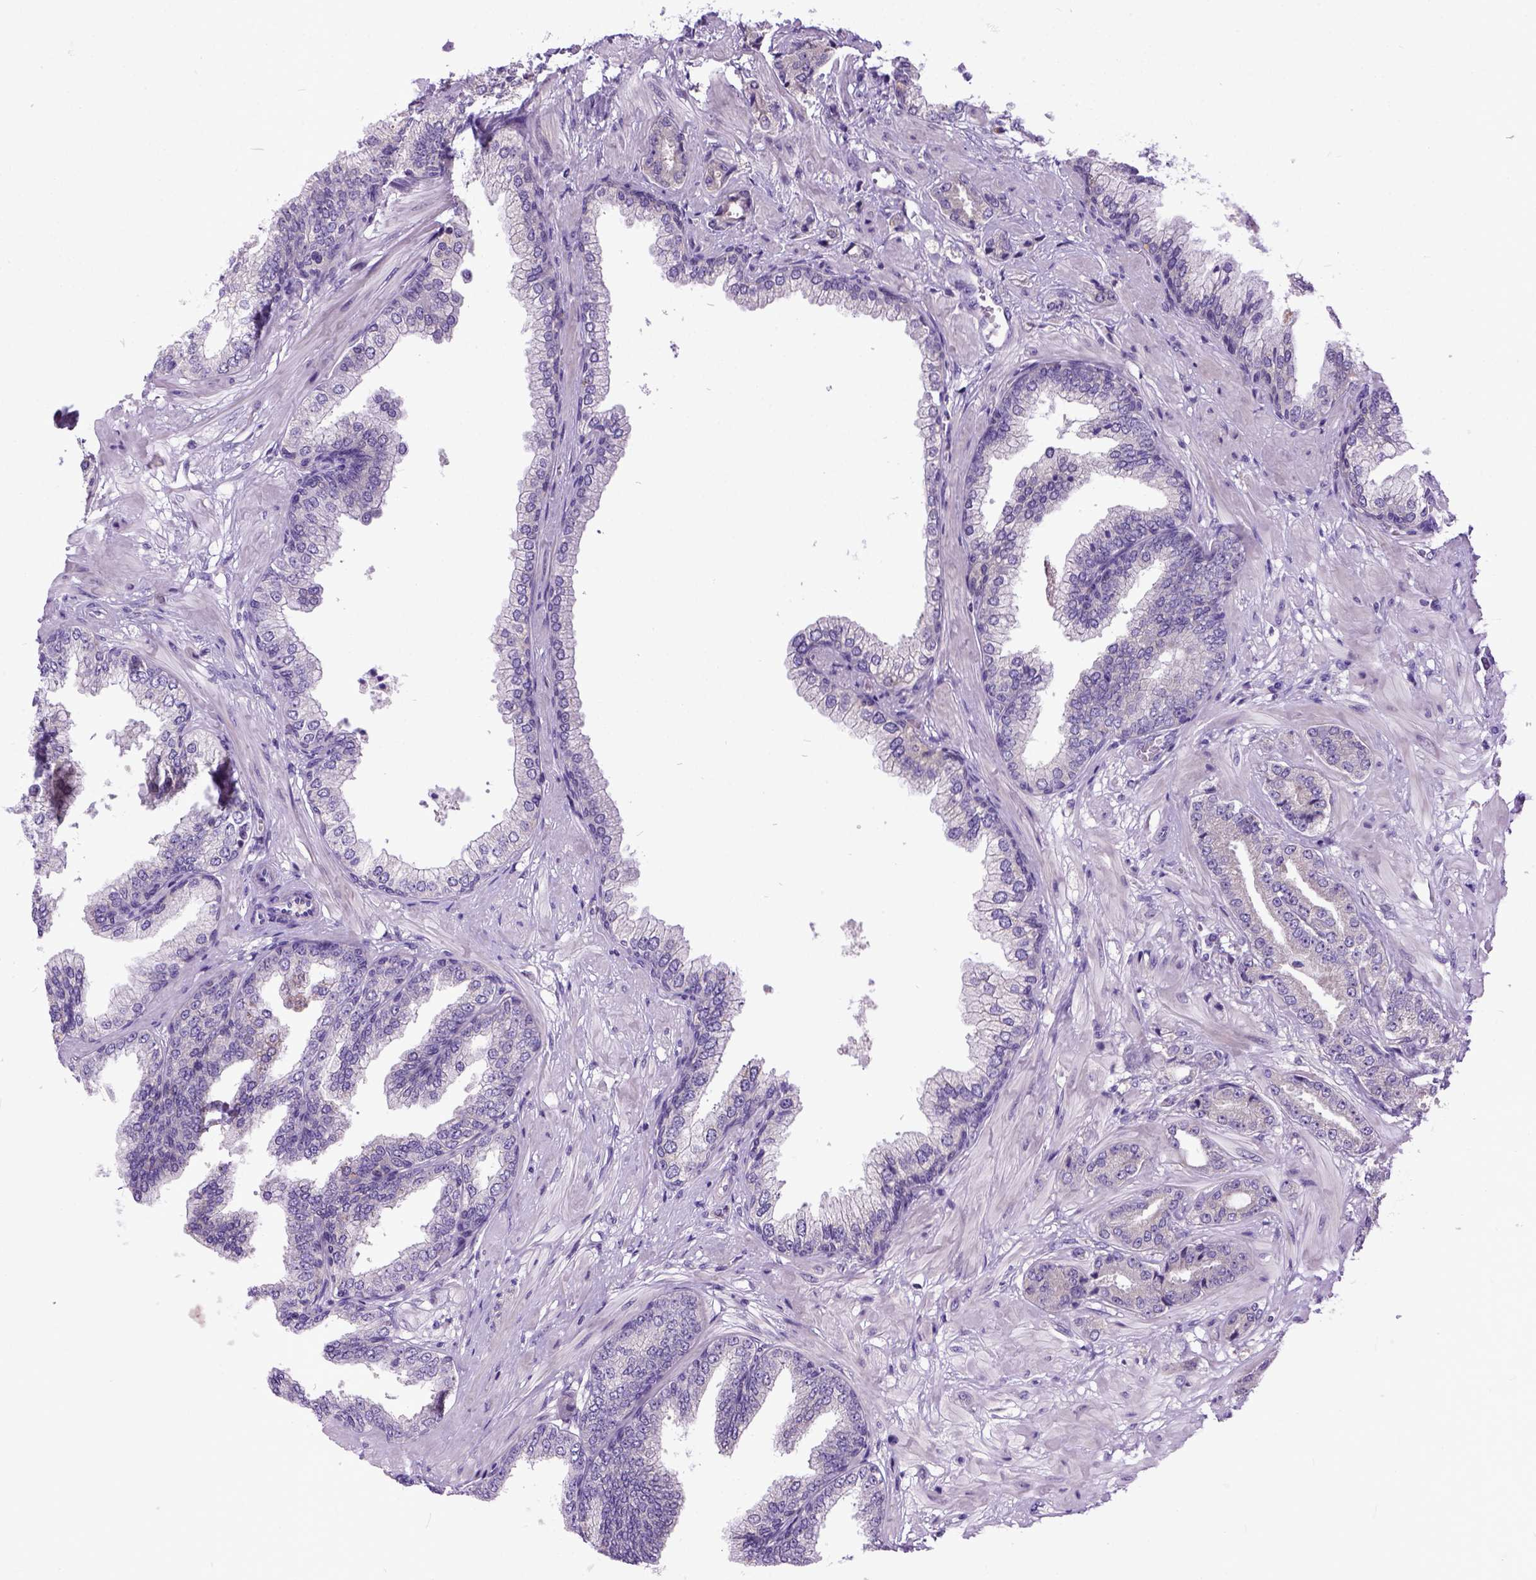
{"staining": {"intensity": "negative", "quantity": "none", "location": "none"}, "tissue": "prostate cancer", "cell_type": "Tumor cells", "image_type": "cancer", "snomed": [{"axis": "morphology", "description": "Adenocarcinoma, Low grade"}, {"axis": "topography", "description": "Prostate"}], "caption": "Photomicrograph shows no protein expression in tumor cells of prostate cancer tissue.", "gene": "NEK5", "patient": {"sex": "male", "age": 55}}